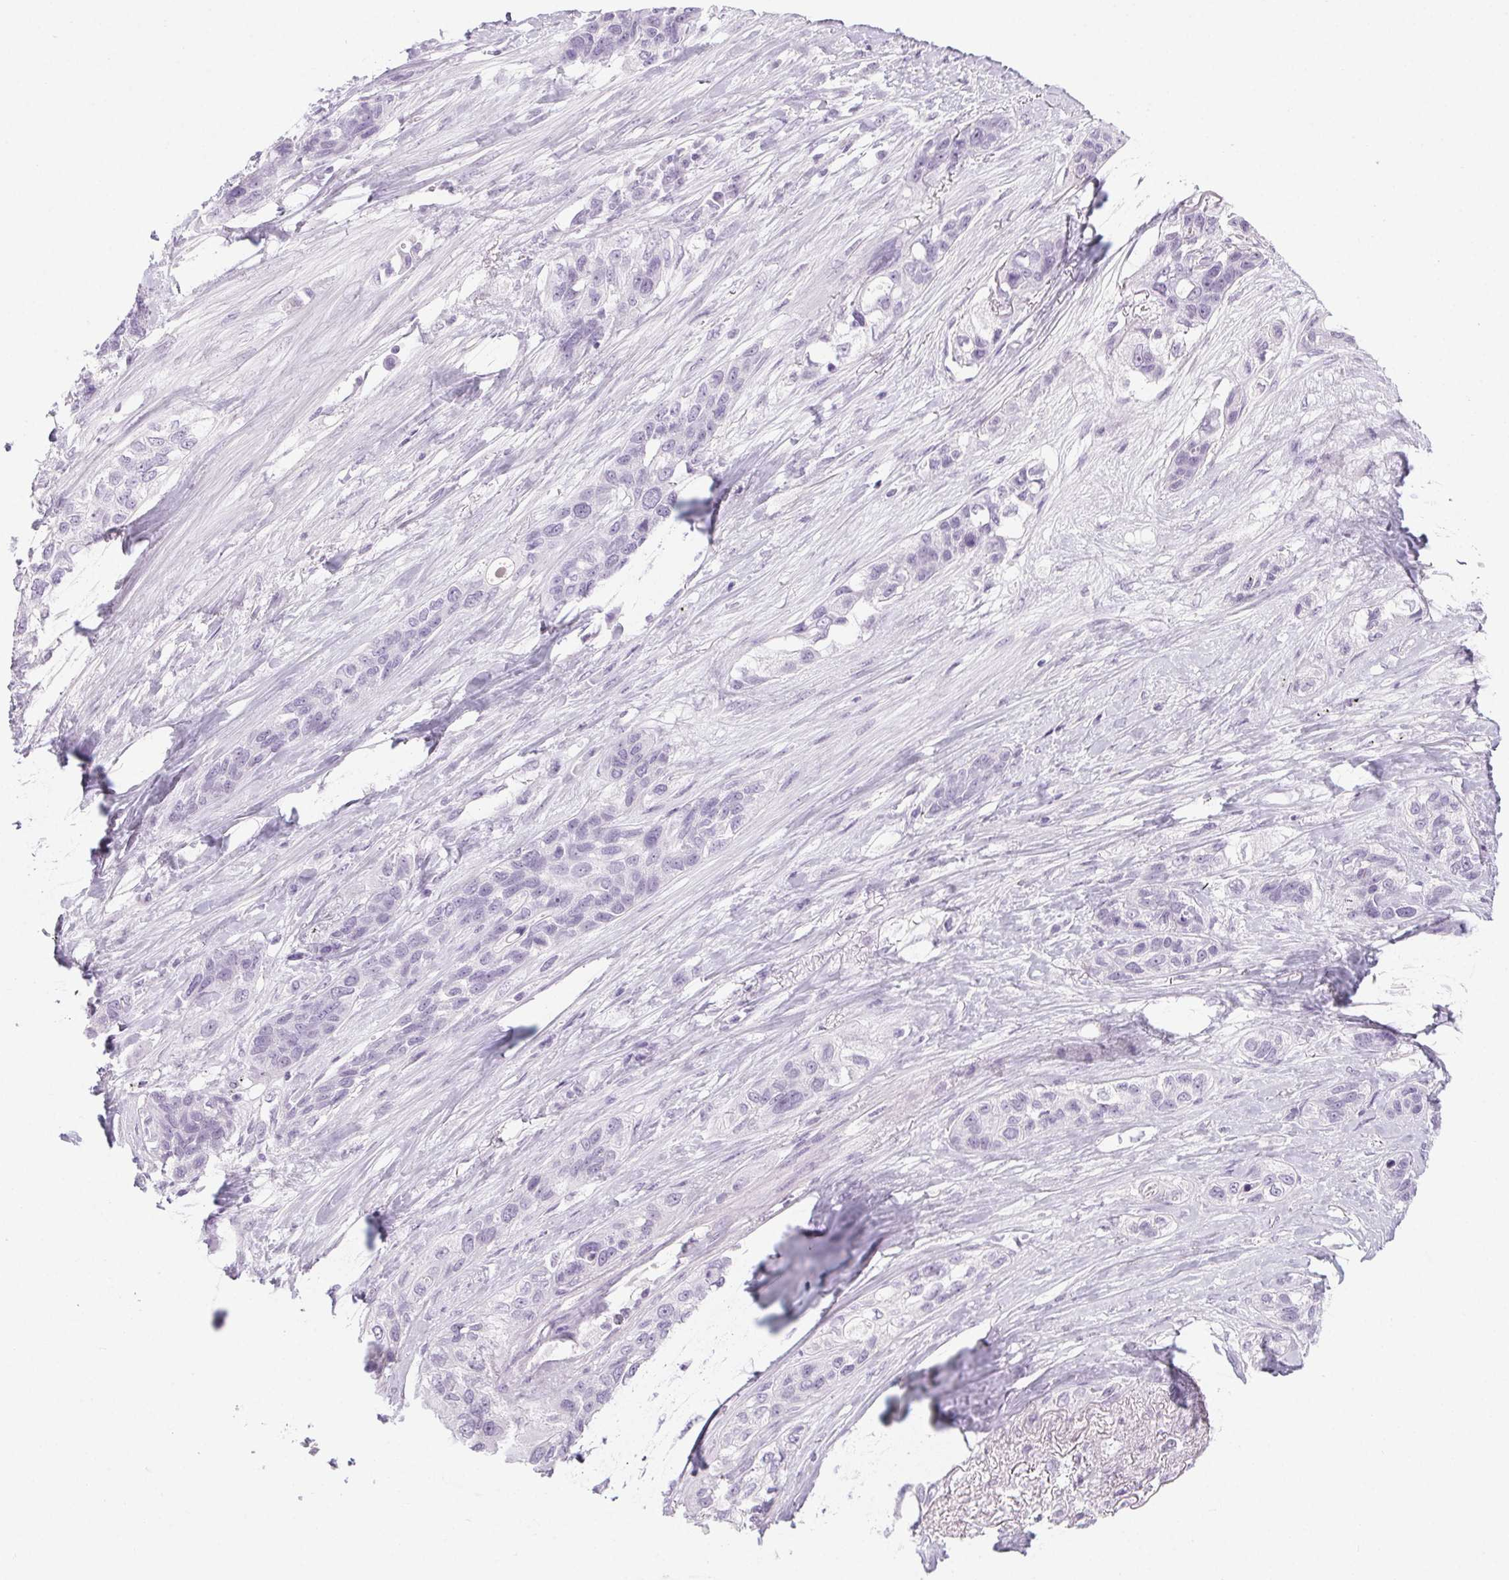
{"staining": {"intensity": "negative", "quantity": "none", "location": "none"}, "tissue": "lung cancer", "cell_type": "Tumor cells", "image_type": "cancer", "snomed": [{"axis": "morphology", "description": "Squamous cell carcinoma, NOS"}, {"axis": "topography", "description": "Lung"}], "caption": "Image shows no significant protein expression in tumor cells of lung cancer.", "gene": "LRP2", "patient": {"sex": "female", "age": 70}}